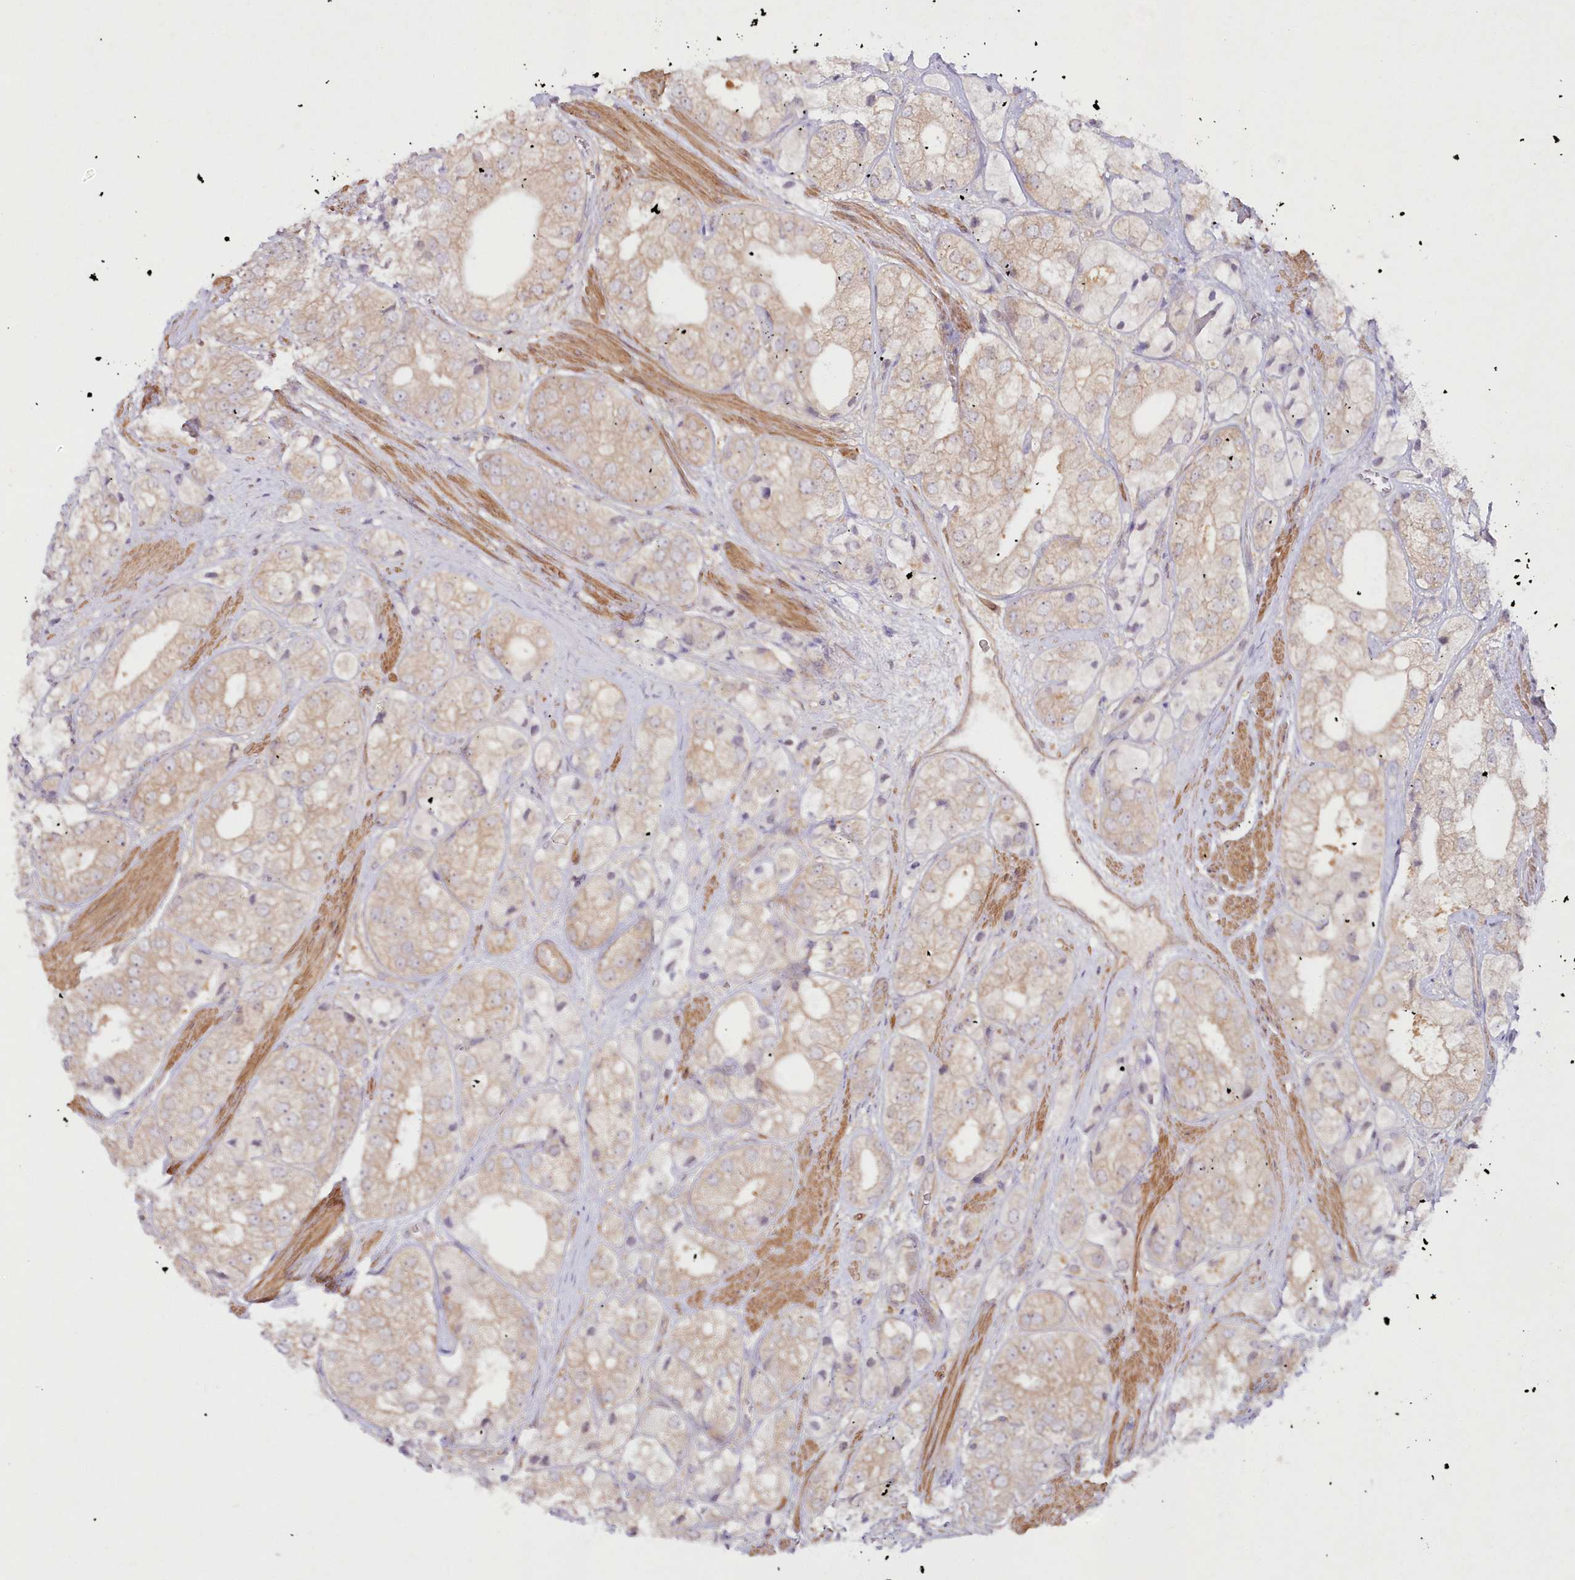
{"staining": {"intensity": "weak", "quantity": "25%-75%", "location": "cytoplasmic/membranous"}, "tissue": "prostate cancer", "cell_type": "Tumor cells", "image_type": "cancer", "snomed": [{"axis": "morphology", "description": "Adenocarcinoma, High grade"}, {"axis": "topography", "description": "Prostate"}], "caption": "Immunohistochemical staining of human prostate cancer (high-grade adenocarcinoma) shows low levels of weak cytoplasmic/membranous protein positivity in approximately 25%-75% of tumor cells.", "gene": "IPMK", "patient": {"sex": "male", "age": 50}}